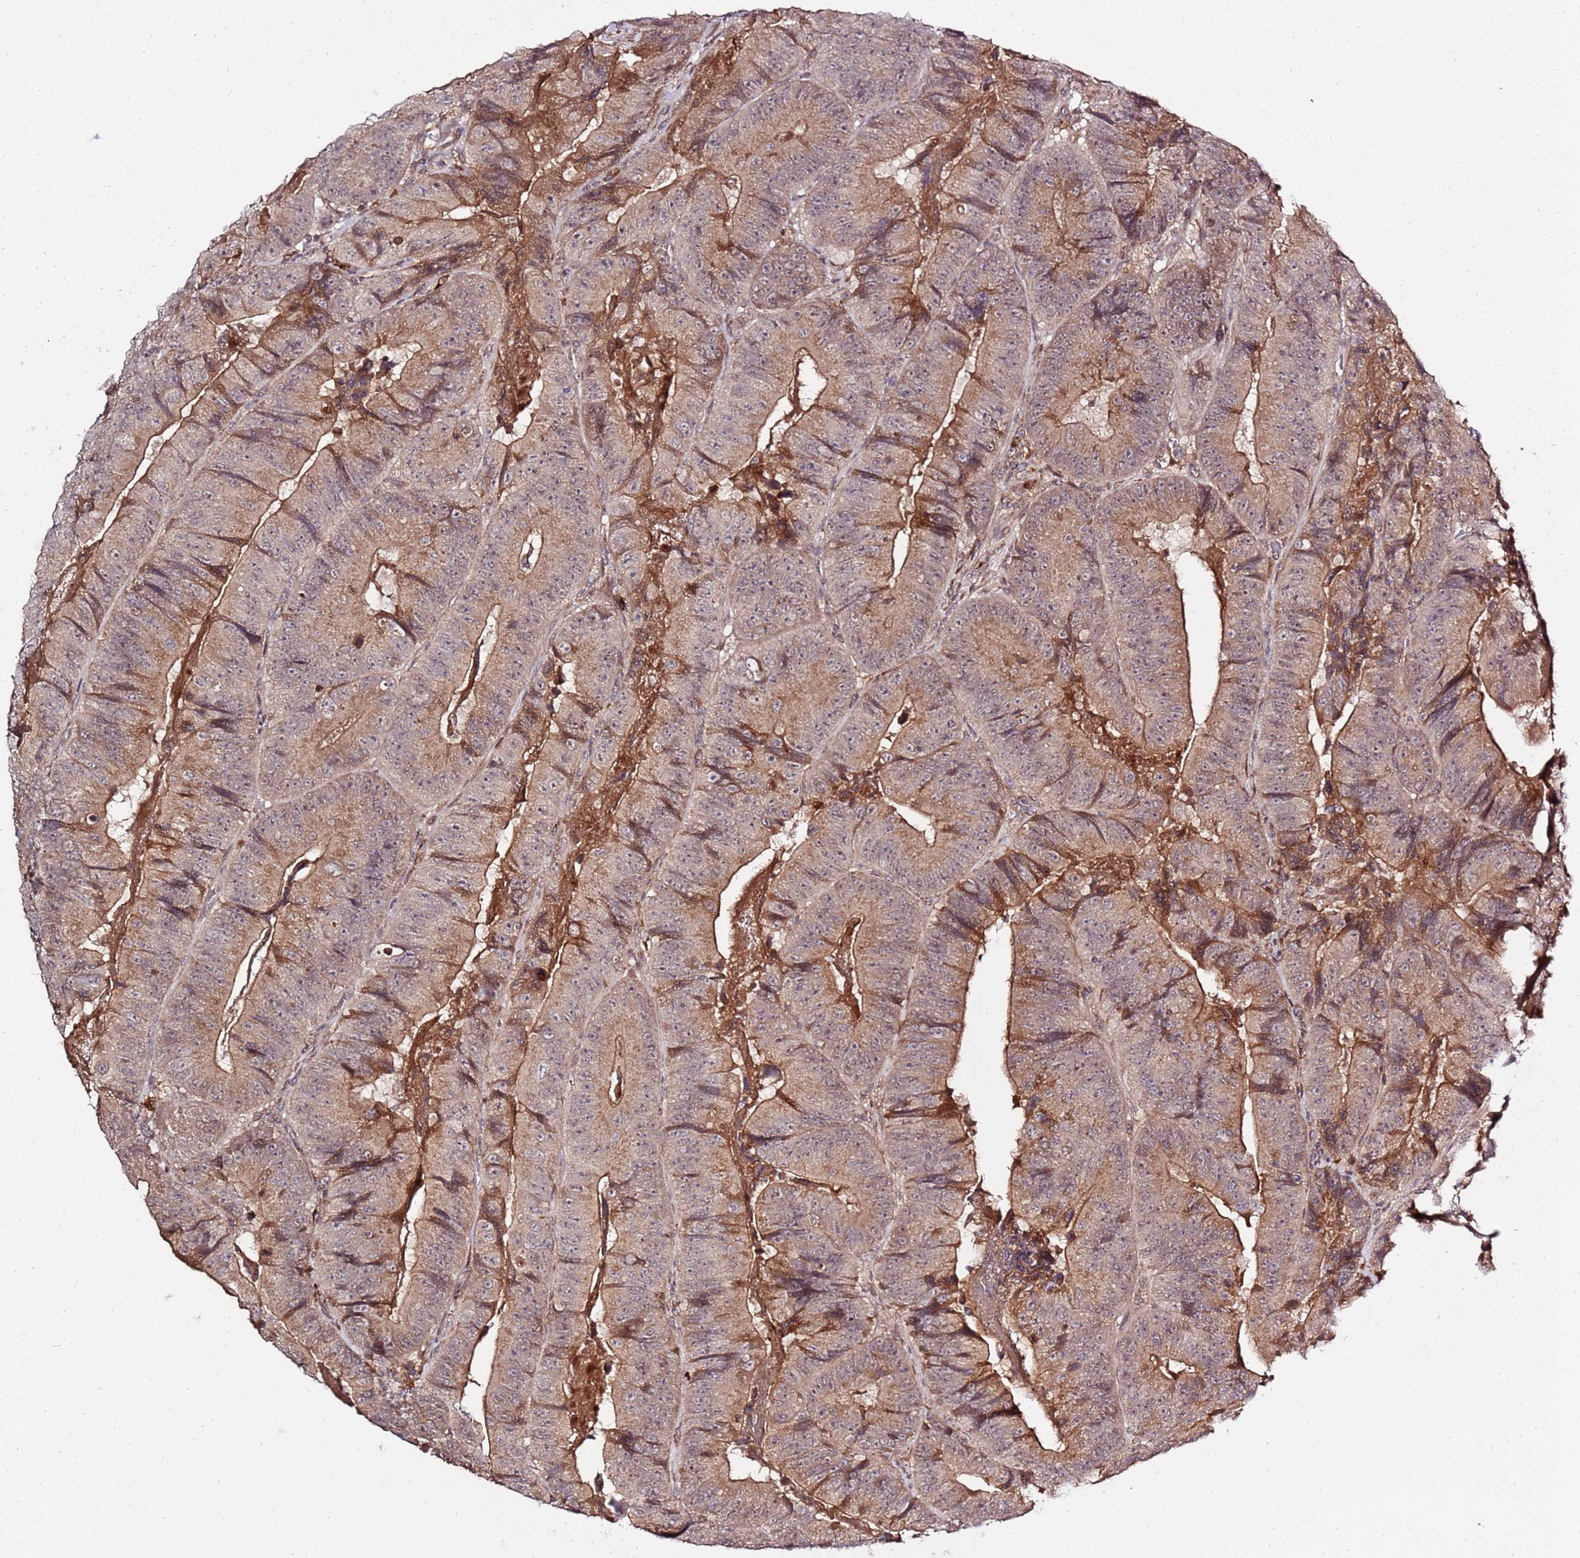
{"staining": {"intensity": "moderate", "quantity": ">75%", "location": "cytoplasmic/membranous"}, "tissue": "colorectal cancer", "cell_type": "Tumor cells", "image_type": "cancer", "snomed": [{"axis": "morphology", "description": "Adenocarcinoma, NOS"}, {"axis": "topography", "description": "Colon"}], "caption": "High-magnification brightfield microscopy of colorectal cancer stained with DAB (brown) and counterstained with hematoxylin (blue). tumor cells exhibit moderate cytoplasmic/membranous expression is appreciated in about>75% of cells.", "gene": "ZNF624", "patient": {"sex": "female", "age": 86}}